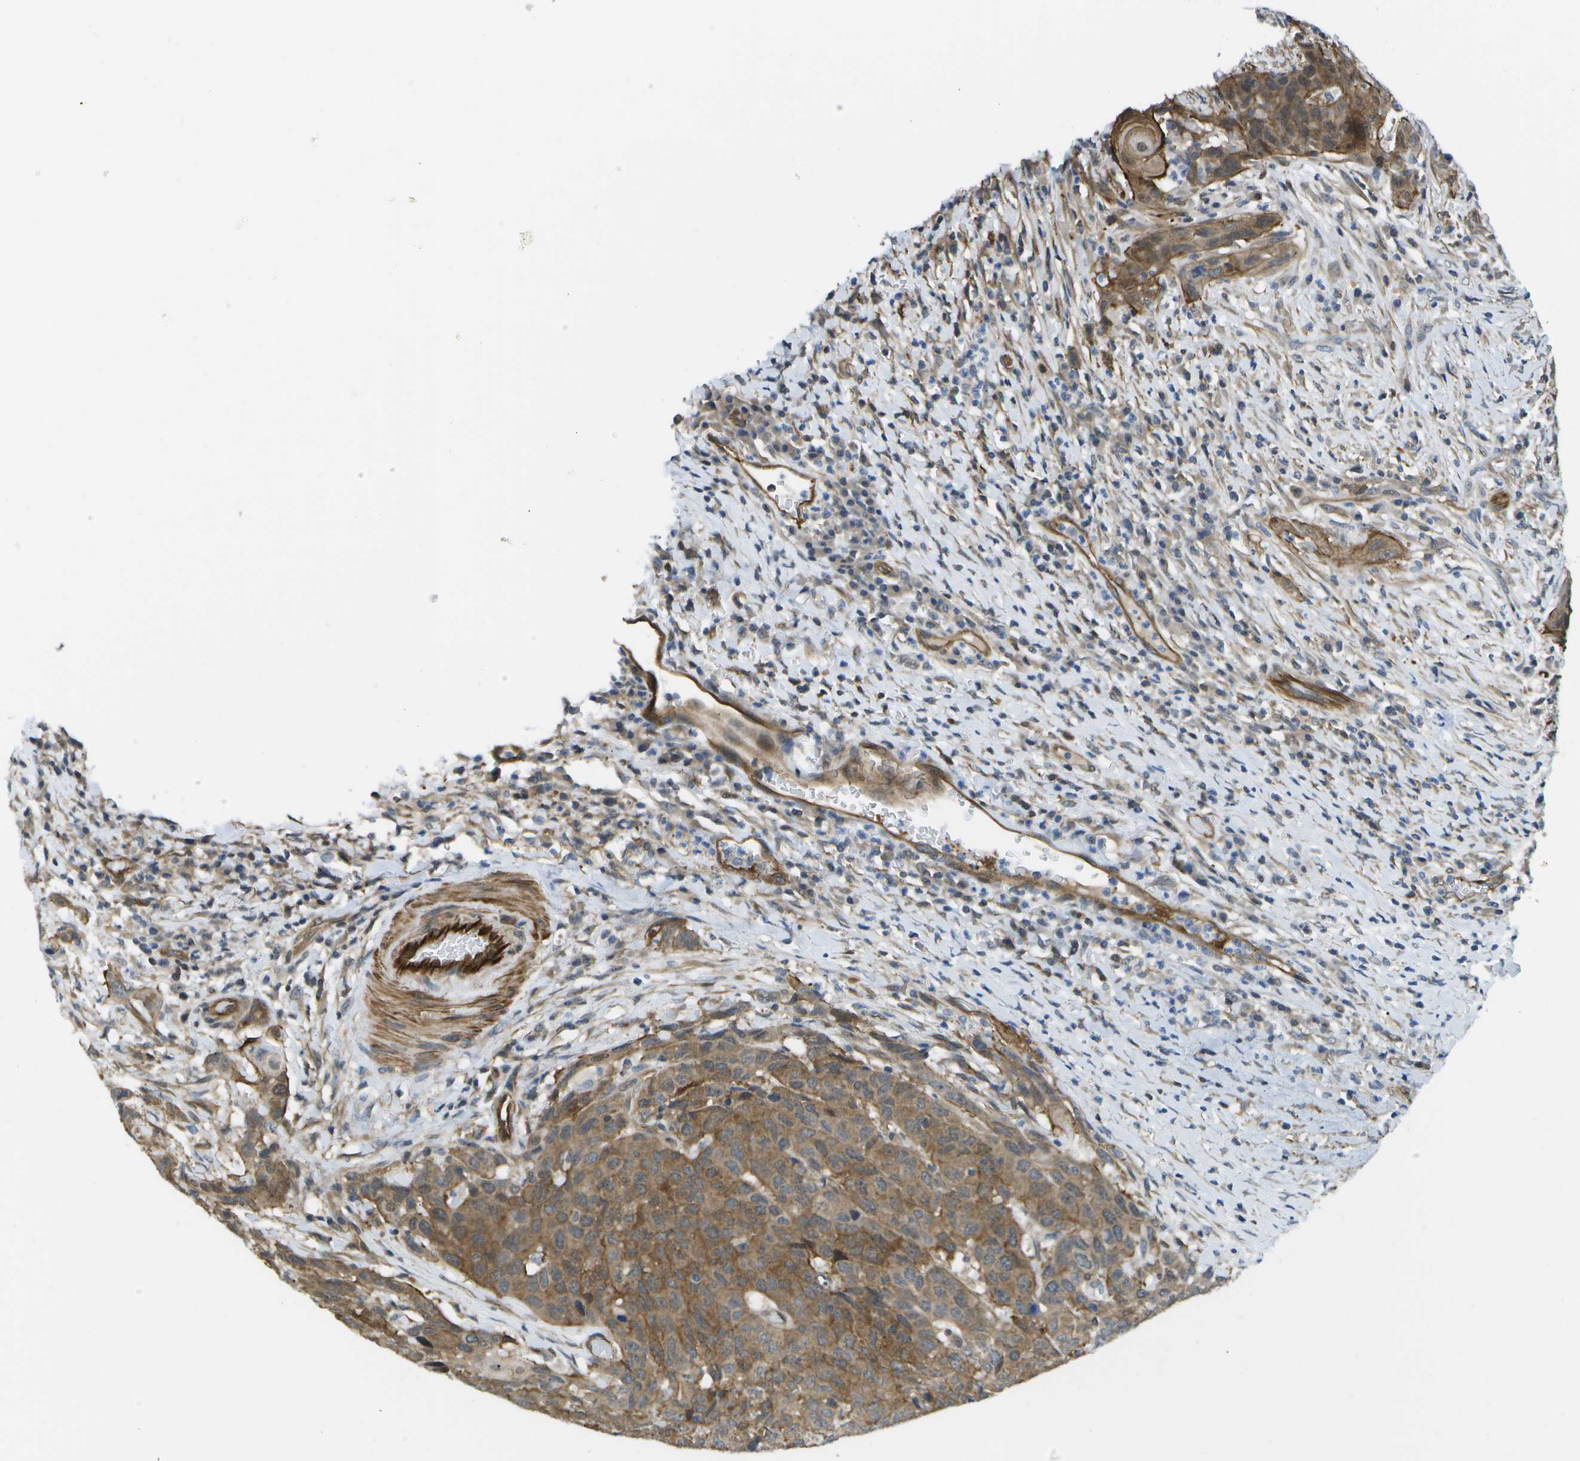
{"staining": {"intensity": "moderate", "quantity": ">75%", "location": "cytoplasmic/membranous"}, "tissue": "head and neck cancer", "cell_type": "Tumor cells", "image_type": "cancer", "snomed": [{"axis": "morphology", "description": "Squamous cell carcinoma, NOS"}, {"axis": "topography", "description": "Head-Neck"}], "caption": "IHC histopathology image of neoplastic tissue: head and neck cancer stained using IHC shows medium levels of moderate protein expression localized specifically in the cytoplasmic/membranous of tumor cells, appearing as a cytoplasmic/membranous brown color.", "gene": "KIAA0040", "patient": {"sex": "male", "age": 66}}